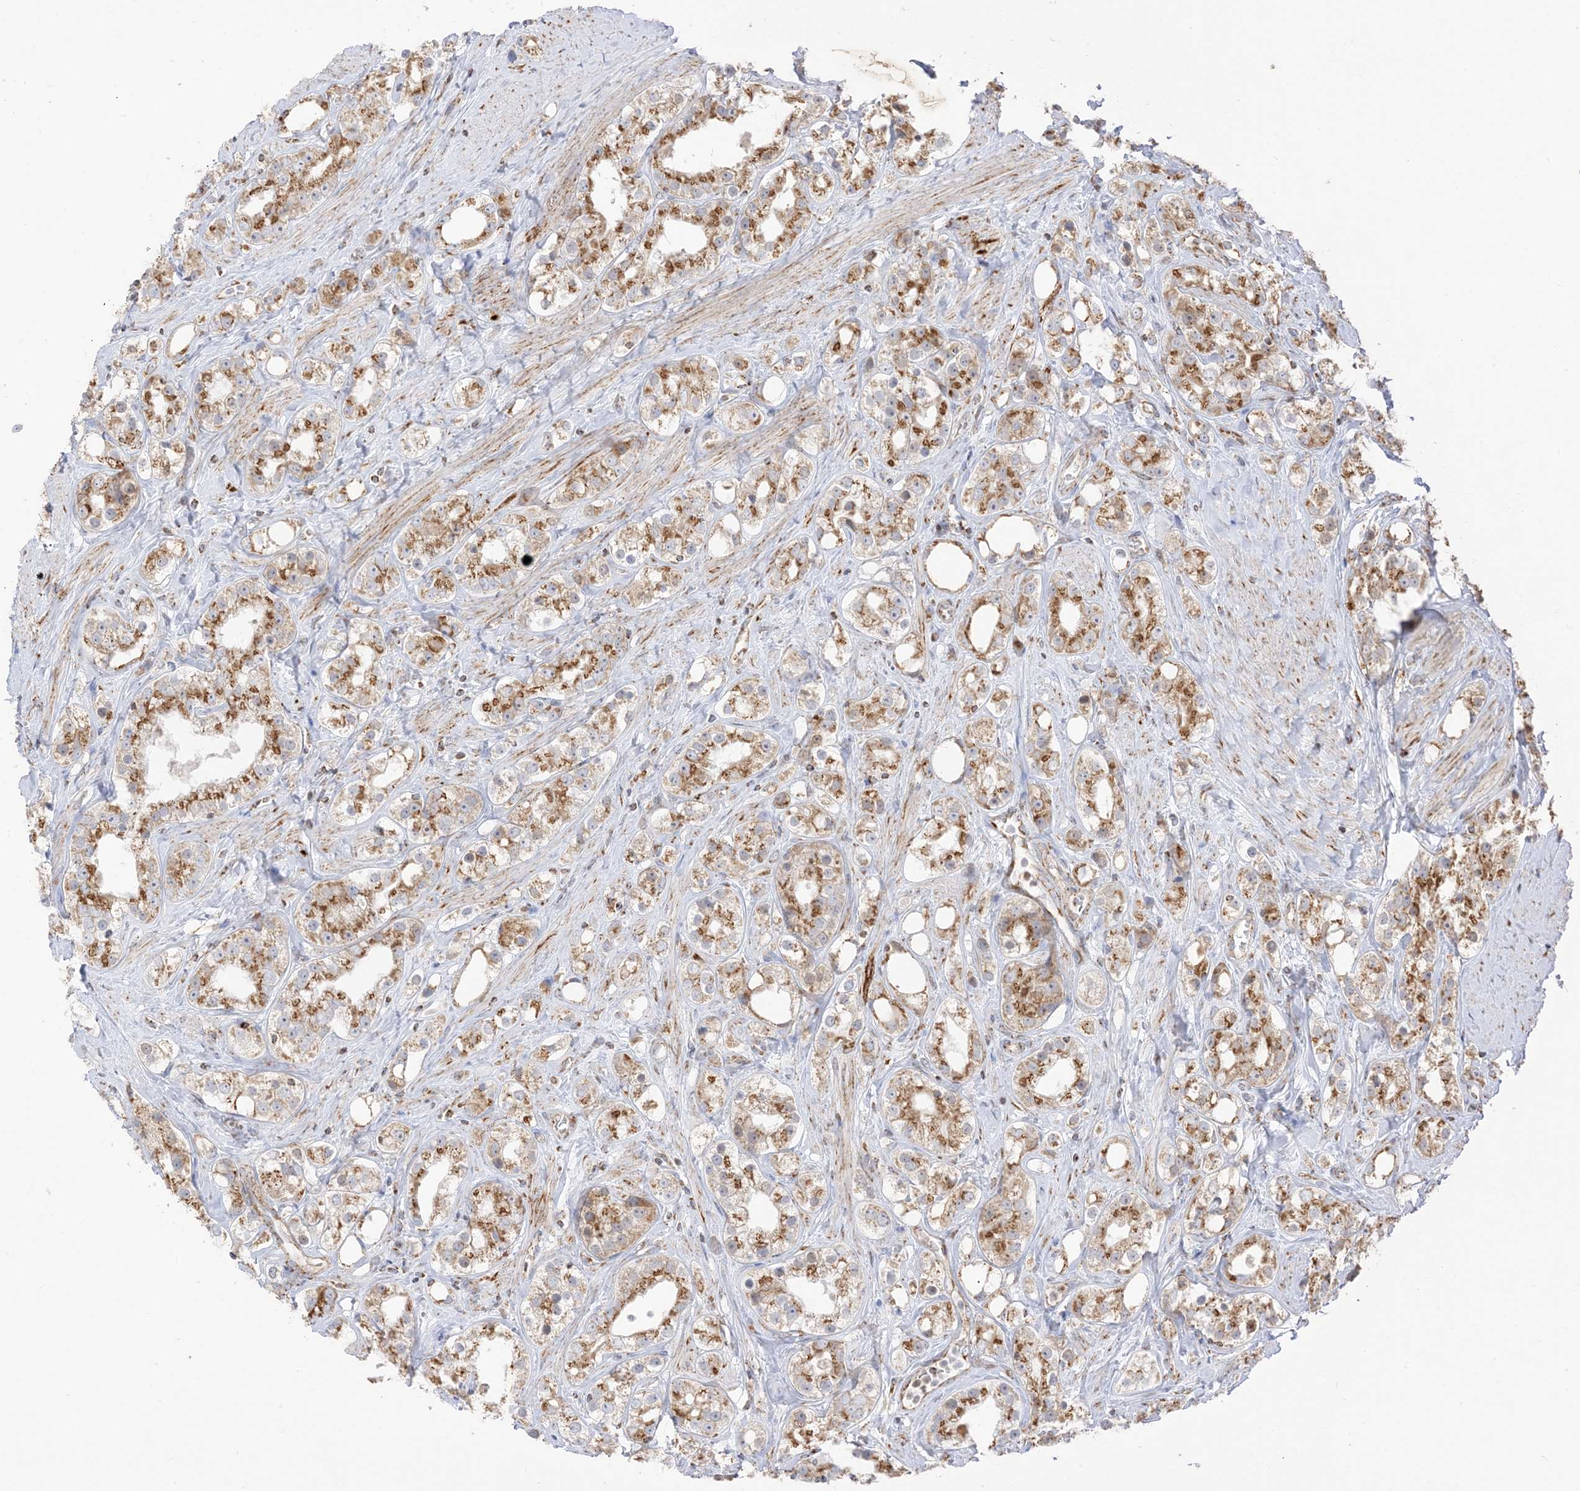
{"staining": {"intensity": "moderate", "quantity": ">75%", "location": "cytoplasmic/membranous"}, "tissue": "prostate cancer", "cell_type": "Tumor cells", "image_type": "cancer", "snomed": [{"axis": "morphology", "description": "Adenocarcinoma, NOS"}, {"axis": "topography", "description": "Prostate"}], "caption": "Immunohistochemical staining of human prostate cancer (adenocarcinoma) reveals medium levels of moderate cytoplasmic/membranous positivity in about >75% of tumor cells.", "gene": "SLC25A12", "patient": {"sex": "male", "age": 79}}